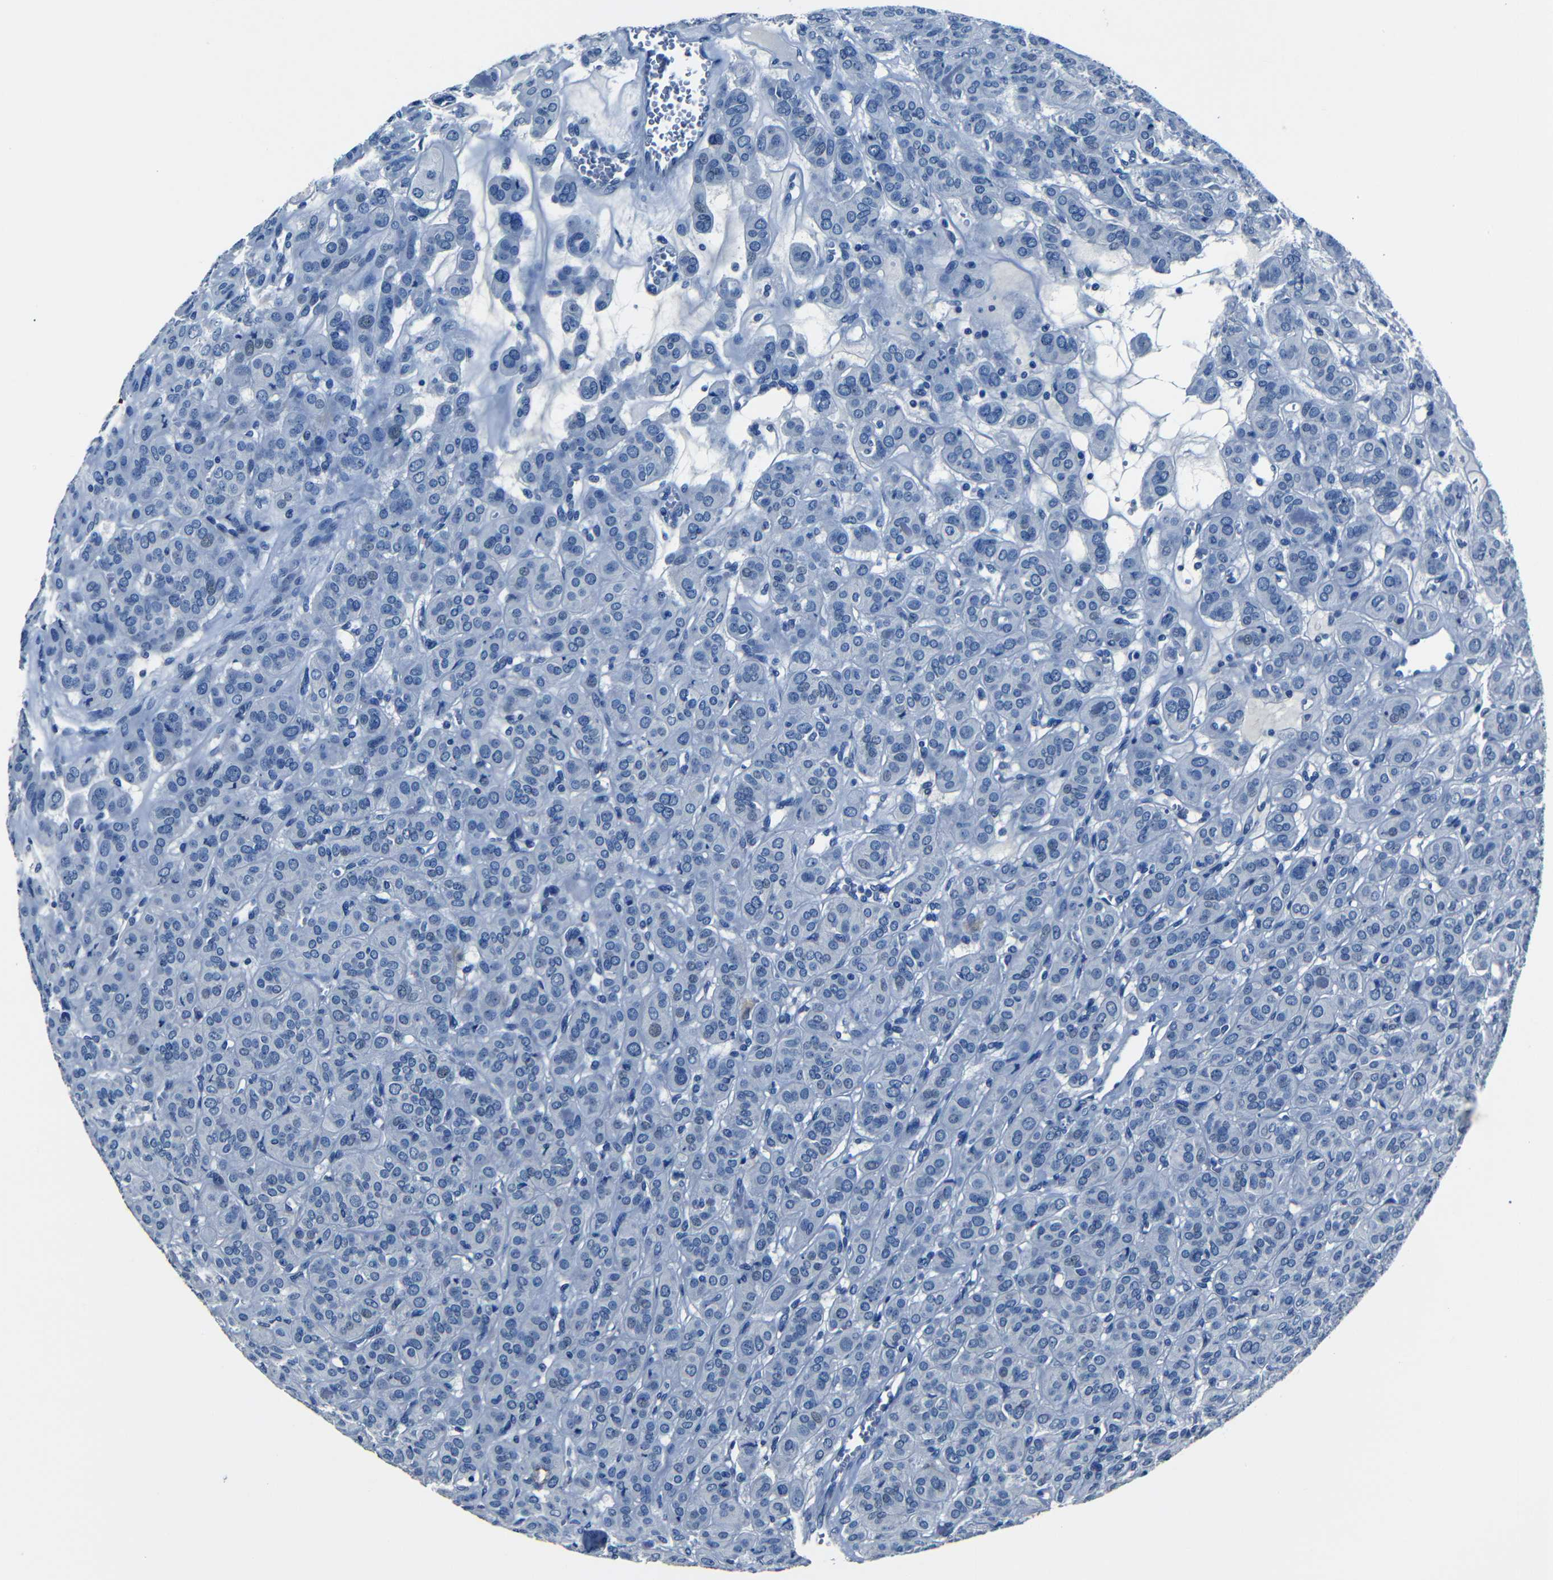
{"staining": {"intensity": "negative", "quantity": "none", "location": "none"}, "tissue": "thyroid cancer", "cell_type": "Tumor cells", "image_type": "cancer", "snomed": [{"axis": "morphology", "description": "Follicular adenoma carcinoma, NOS"}, {"axis": "topography", "description": "Thyroid gland"}], "caption": "Immunohistochemistry of human follicular adenoma carcinoma (thyroid) reveals no positivity in tumor cells.", "gene": "NCMAP", "patient": {"sex": "female", "age": 71}}